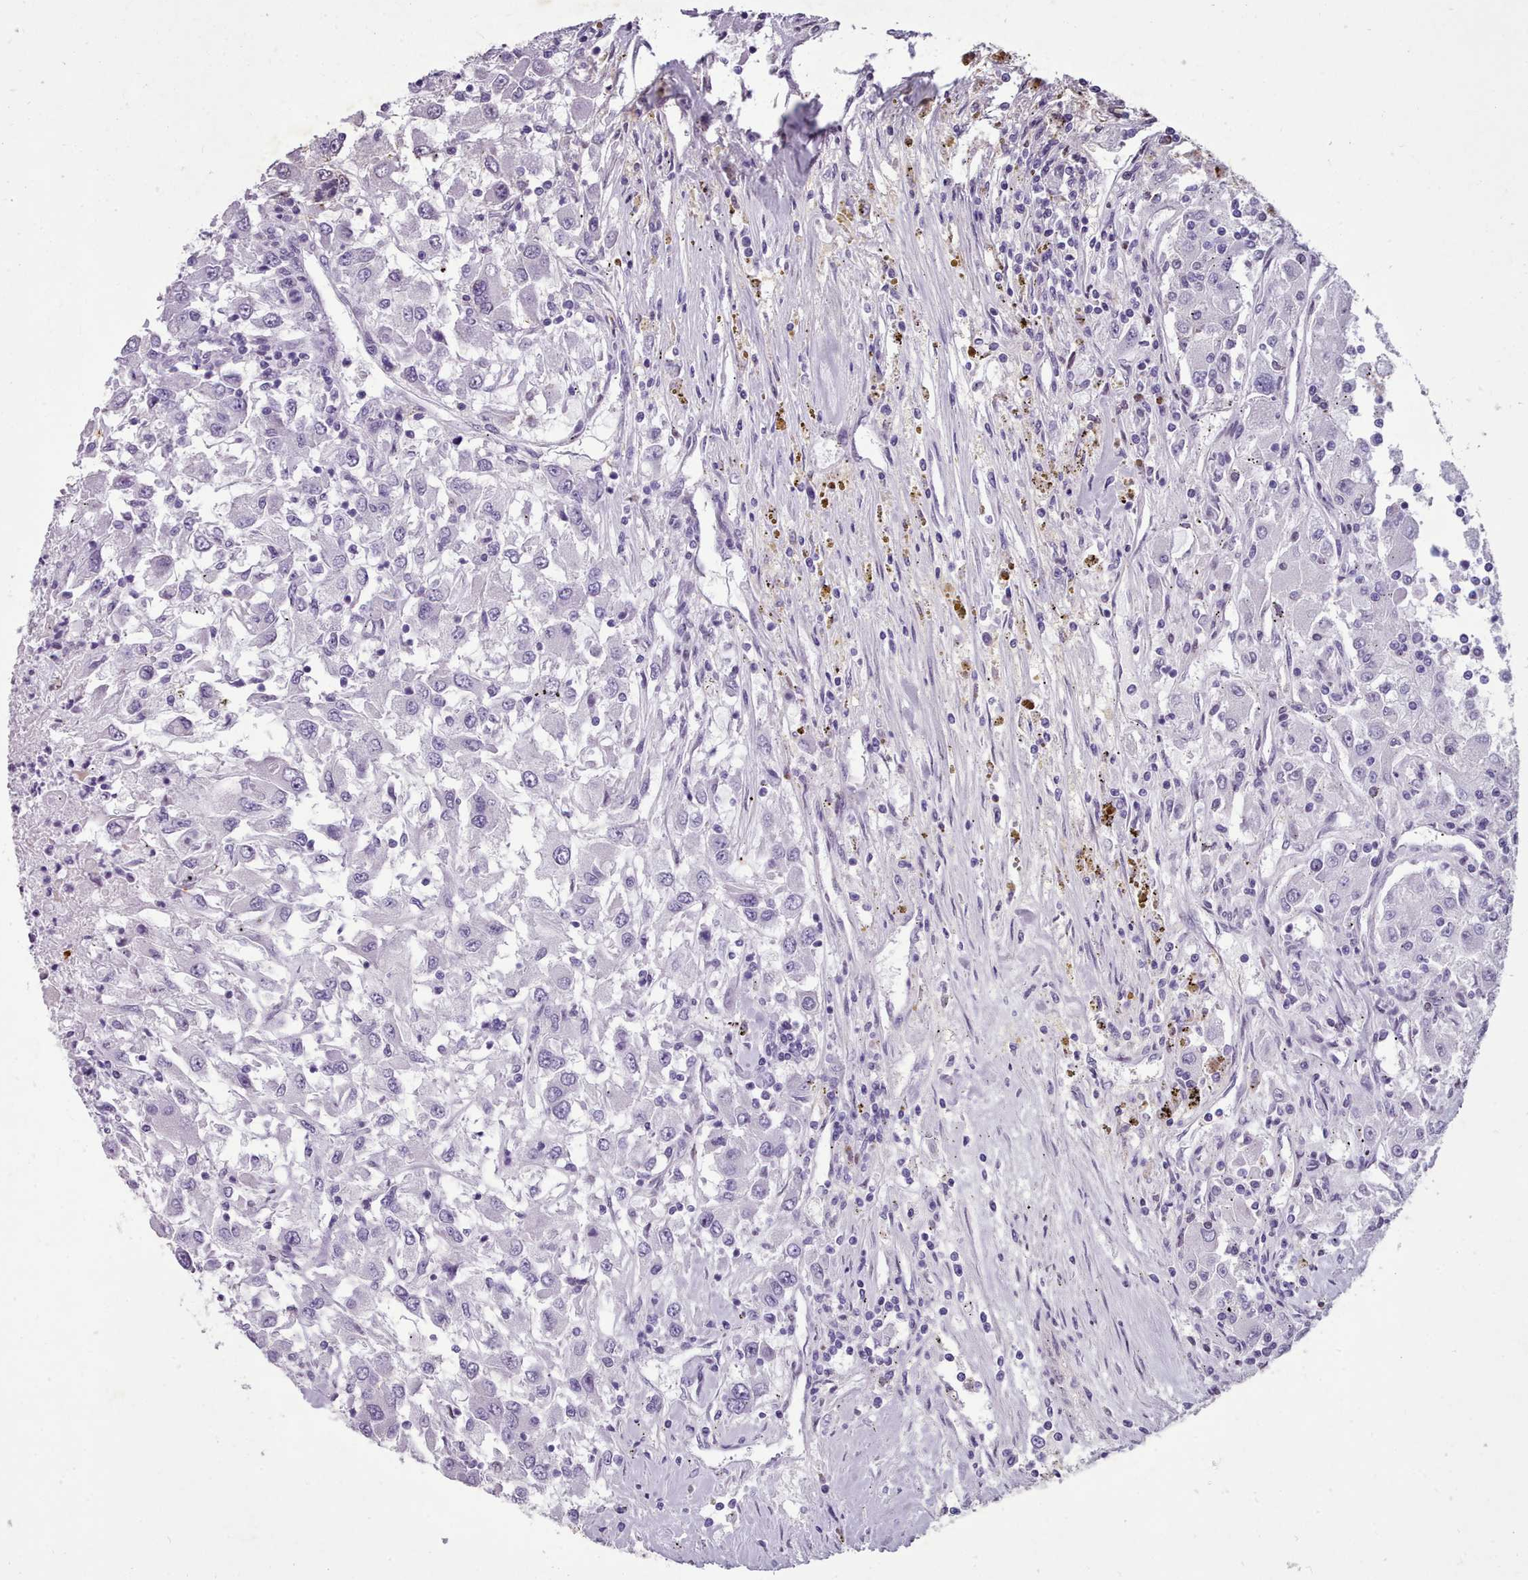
{"staining": {"intensity": "negative", "quantity": "none", "location": "none"}, "tissue": "renal cancer", "cell_type": "Tumor cells", "image_type": "cancer", "snomed": [{"axis": "morphology", "description": "Adenocarcinoma, NOS"}, {"axis": "topography", "description": "Kidney"}], "caption": "Protein analysis of renal cancer exhibits no significant staining in tumor cells. Brightfield microscopy of immunohistochemistry (IHC) stained with DAB (3,3'-diaminobenzidine) (brown) and hematoxylin (blue), captured at high magnification.", "gene": "KCNT2", "patient": {"sex": "female", "age": 67}}